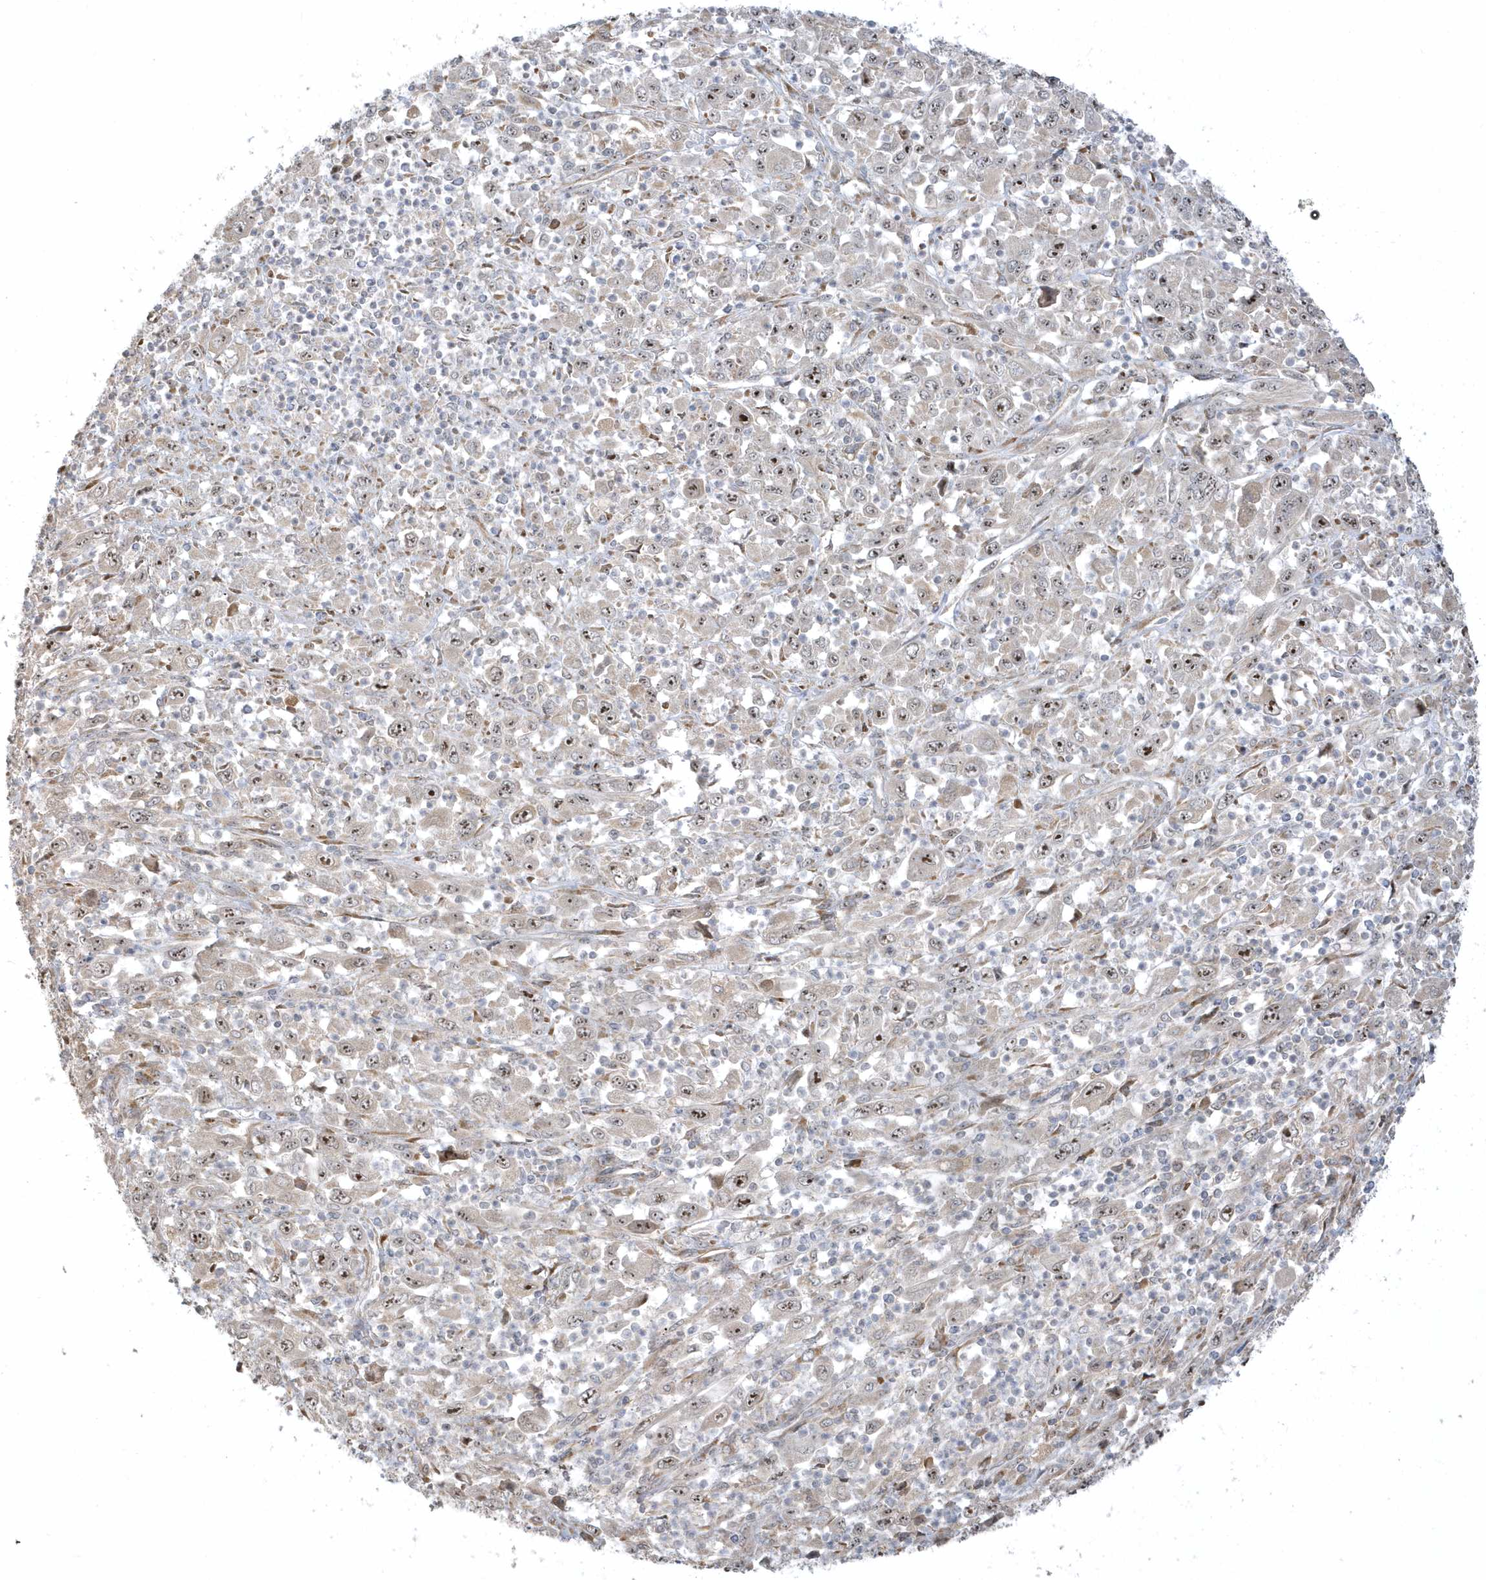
{"staining": {"intensity": "moderate", "quantity": "25%-75%", "location": "nuclear"}, "tissue": "melanoma", "cell_type": "Tumor cells", "image_type": "cancer", "snomed": [{"axis": "morphology", "description": "Malignant melanoma, Metastatic site"}, {"axis": "topography", "description": "Skin"}], "caption": "Human malignant melanoma (metastatic site) stained with a protein marker demonstrates moderate staining in tumor cells.", "gene": "ECM2", "patient": {"sex": "female", "age": 56}}